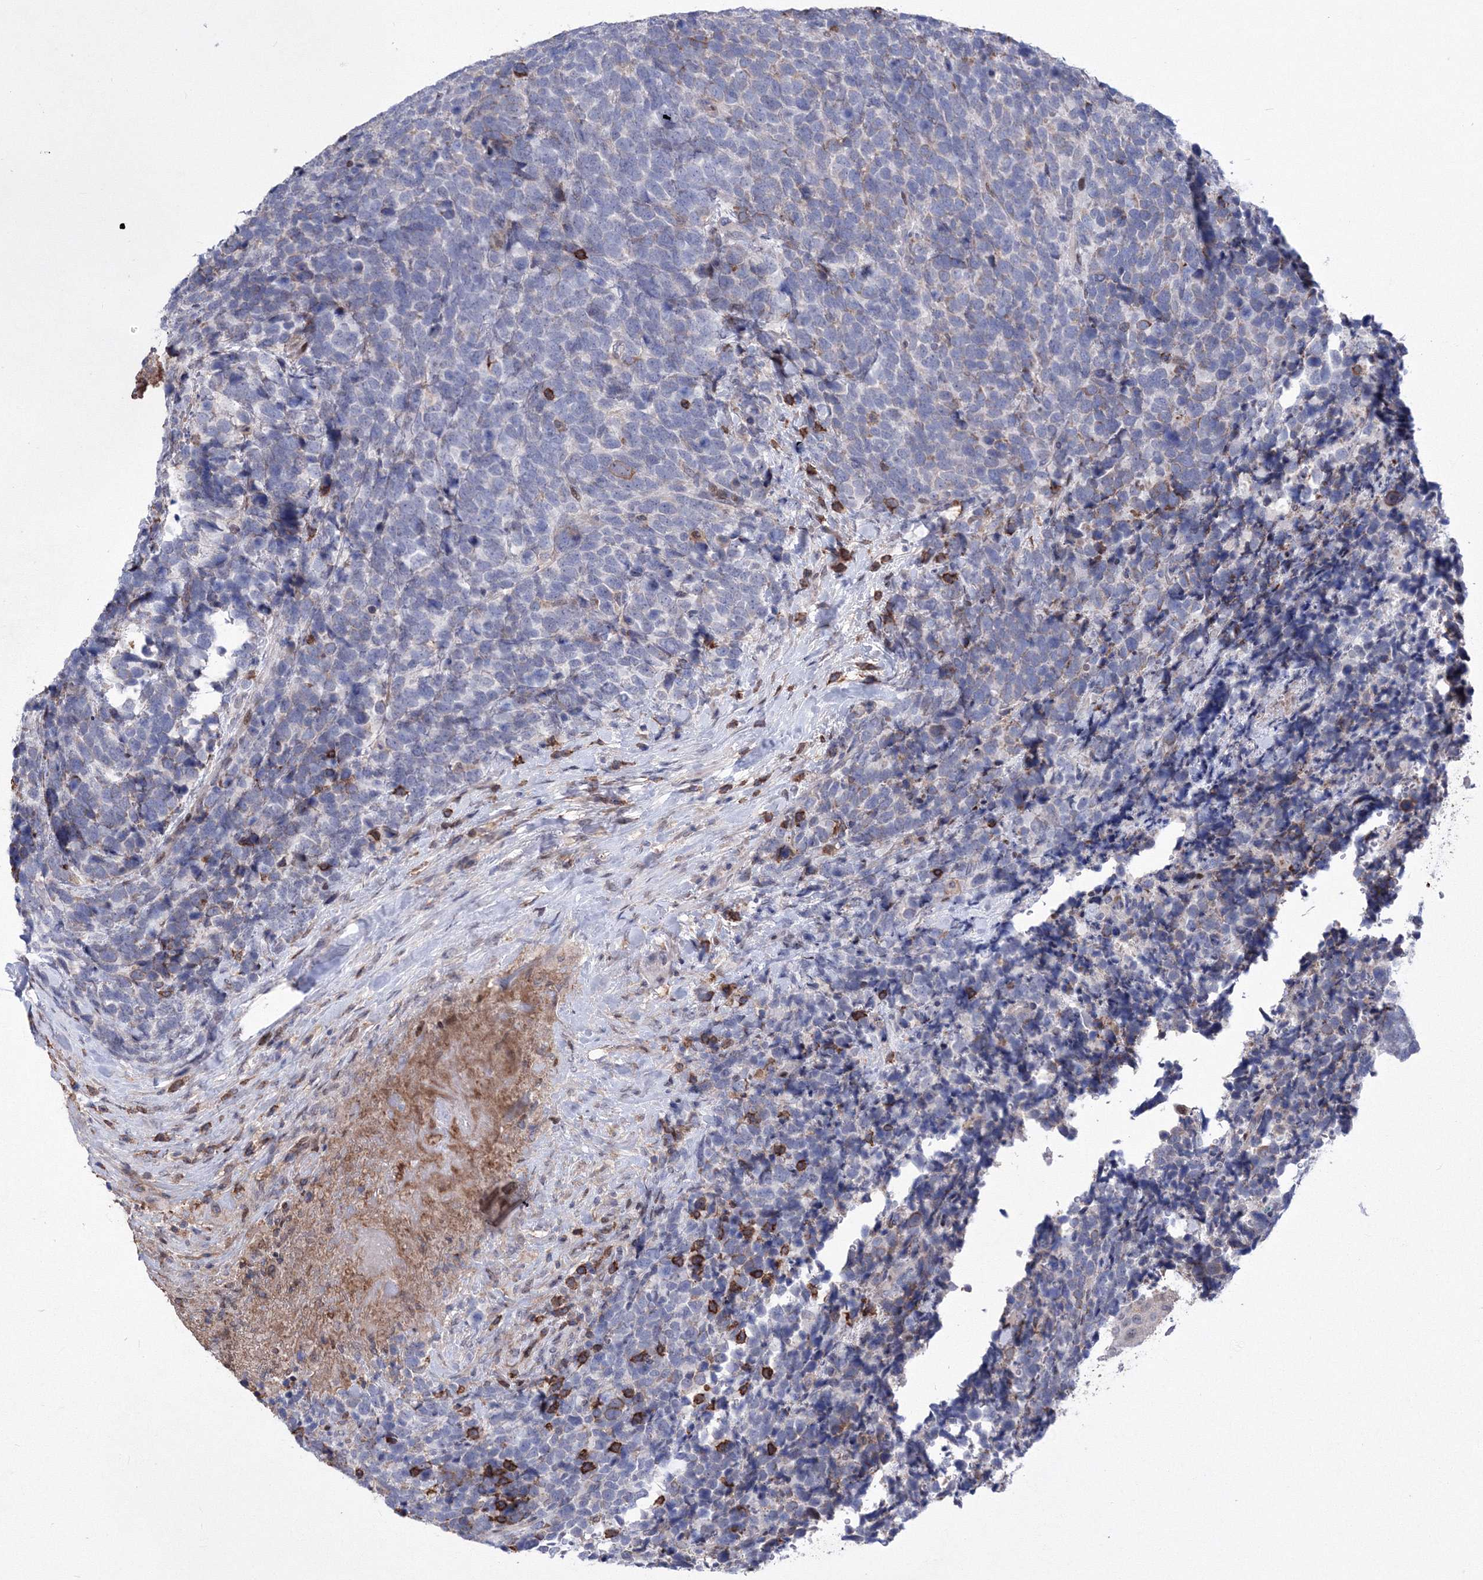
{"staining": {"intensity": "negative", "quantity": "none", "location": "none"}, "tissue": "urothelial cancer", "cell_type": "Tumor cells", "image_type": "cancer", "snomed": [{"axis": "morphology", "description": "Urothelial carcinoma, High grade"}, {"axis": "topography", "description": "Urinary bladder"}], "caption": "A photomicrograph of human urothelial cancer is negative for staining in tumor cells.", "gene": "RNPEPL1", "patient": {"sex": "female", "age": 82}}